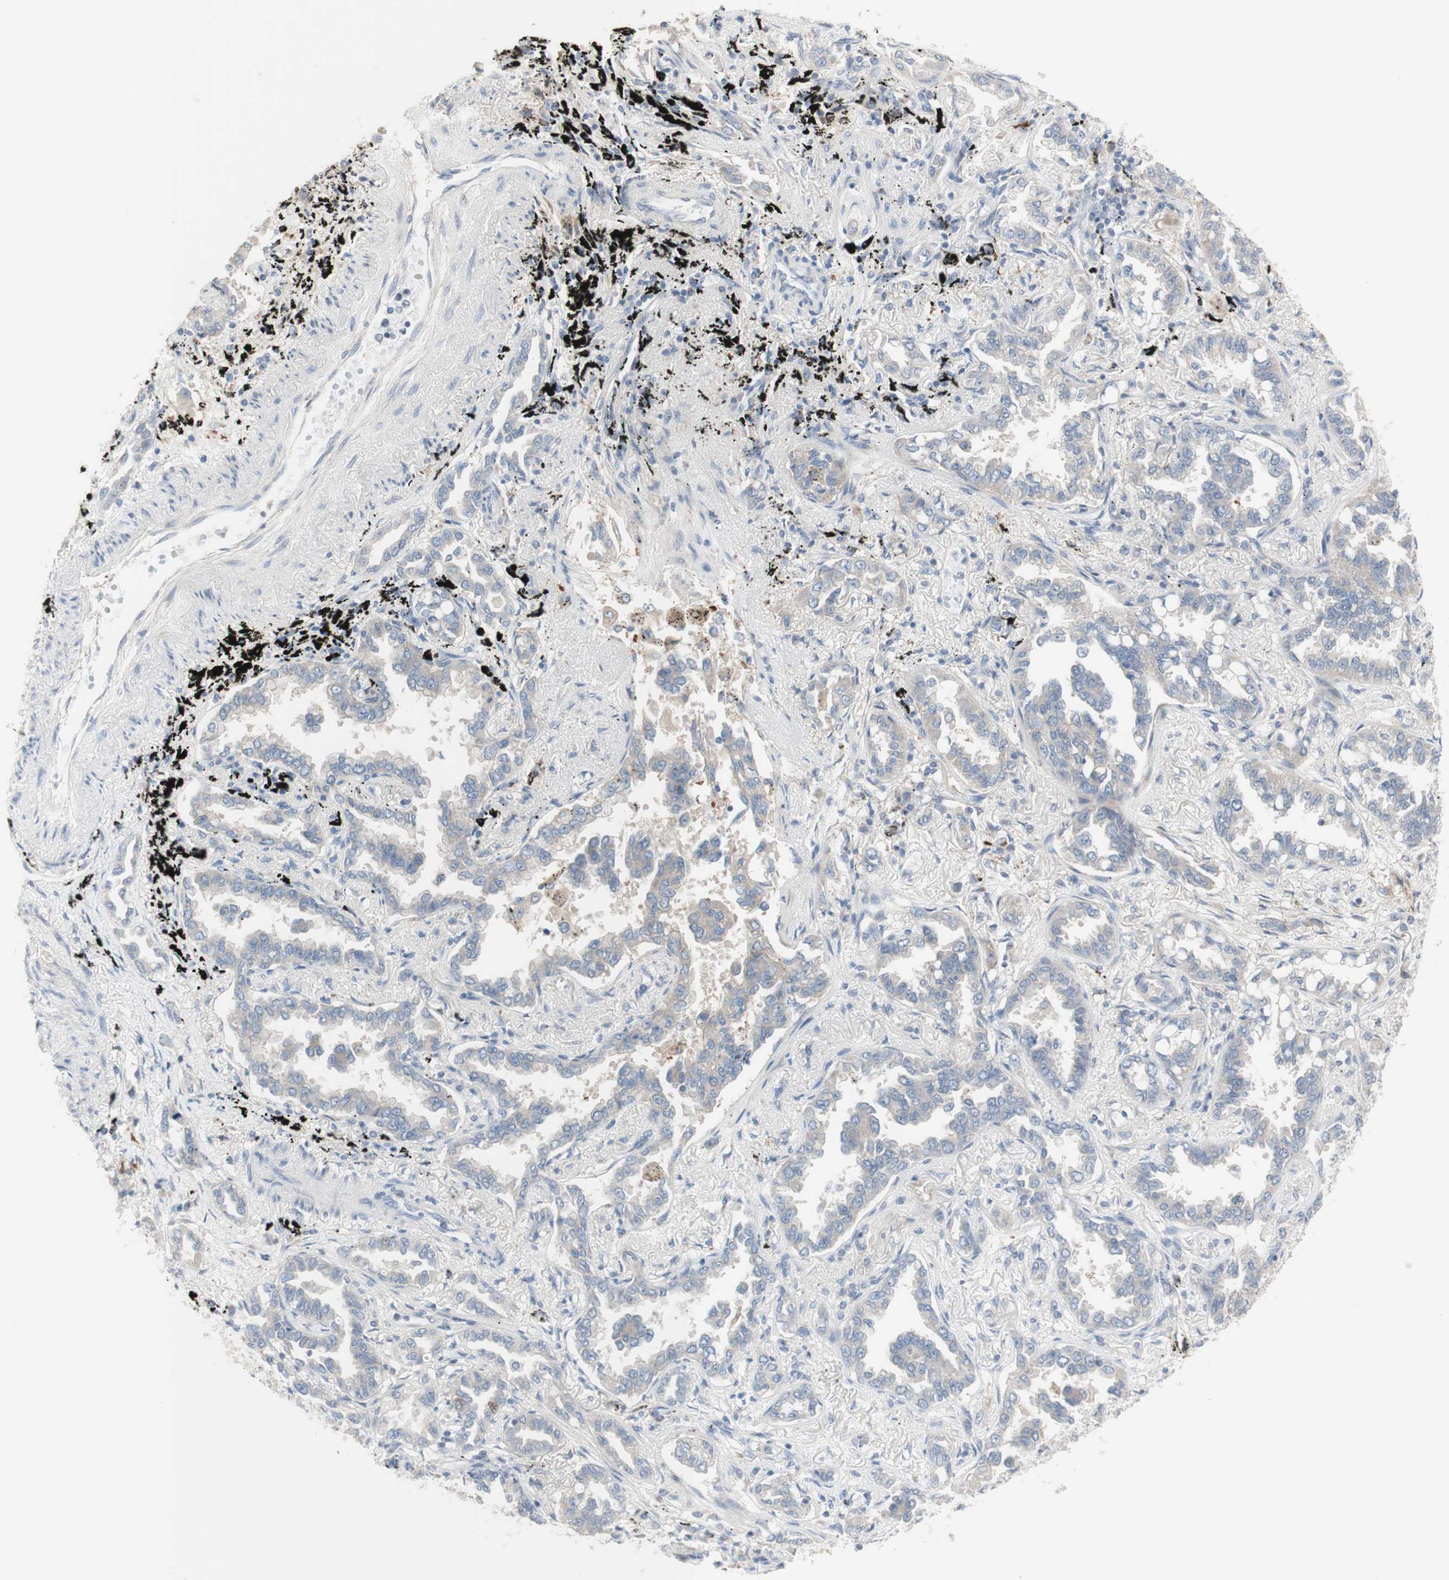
{"staining": {"intensity": "weak", "quantity": "<25%", "location": "cytoplasmic/membranous"}, "tissue": "lung cancer", "cell_type": "Tumor cells", "image_type": "cancer", "snomed": [{"axis": "morphology", "description": "Normal tissue, NOS"}, {"axis": "morphology", "description": "Adenocarcinoma, NOS"}, {"axis": "topography", "description": "Lung"}], "caption": "Tumor cells are negative for brown protein staining in lung cancer (adenocarcinoma).", "gene": "C3orf52", "patient": {"sex": "male", "age": 59}}